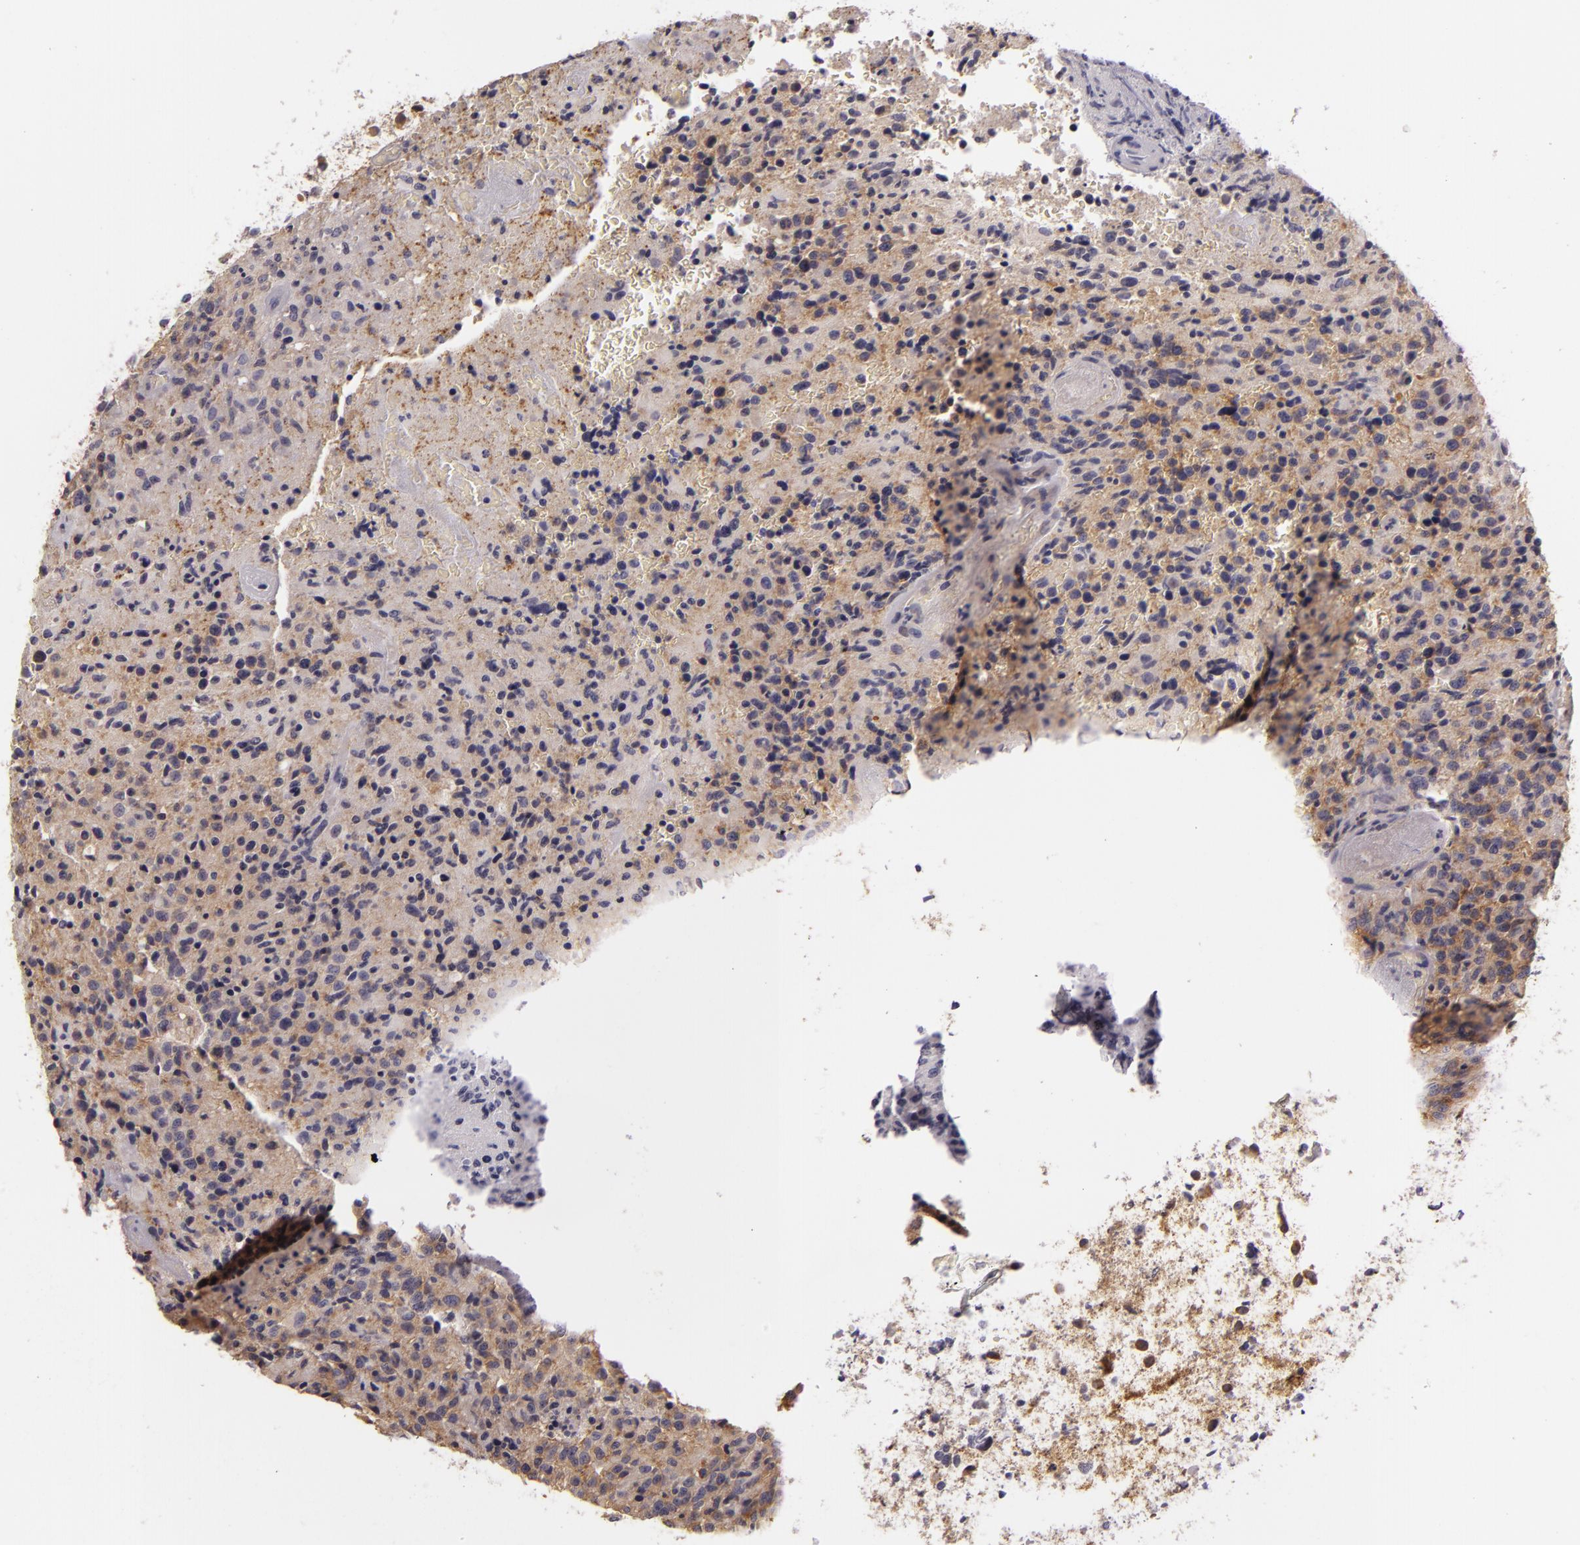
{"staining": {"intensity": "weak", "quantity": "25%-75%", "location": "cytoplasmic/membranous"}, "tissue": "glioma", "cell_type": "Tumor cells", "image_type": "cancer", "snomed": [{"axis": "morphology", "description": "Glioma, malignant, High grade"}, {"axis": "topography", "description": "Brain"}], "caption": "Glioma stained for a protein (brown) displays weak cytoplasmic/membranous positive positivity in approximately 25%-75% of tumor cells.", "gene": "RALGAPA1", "patient": {"sex": "male", "age": 36}}